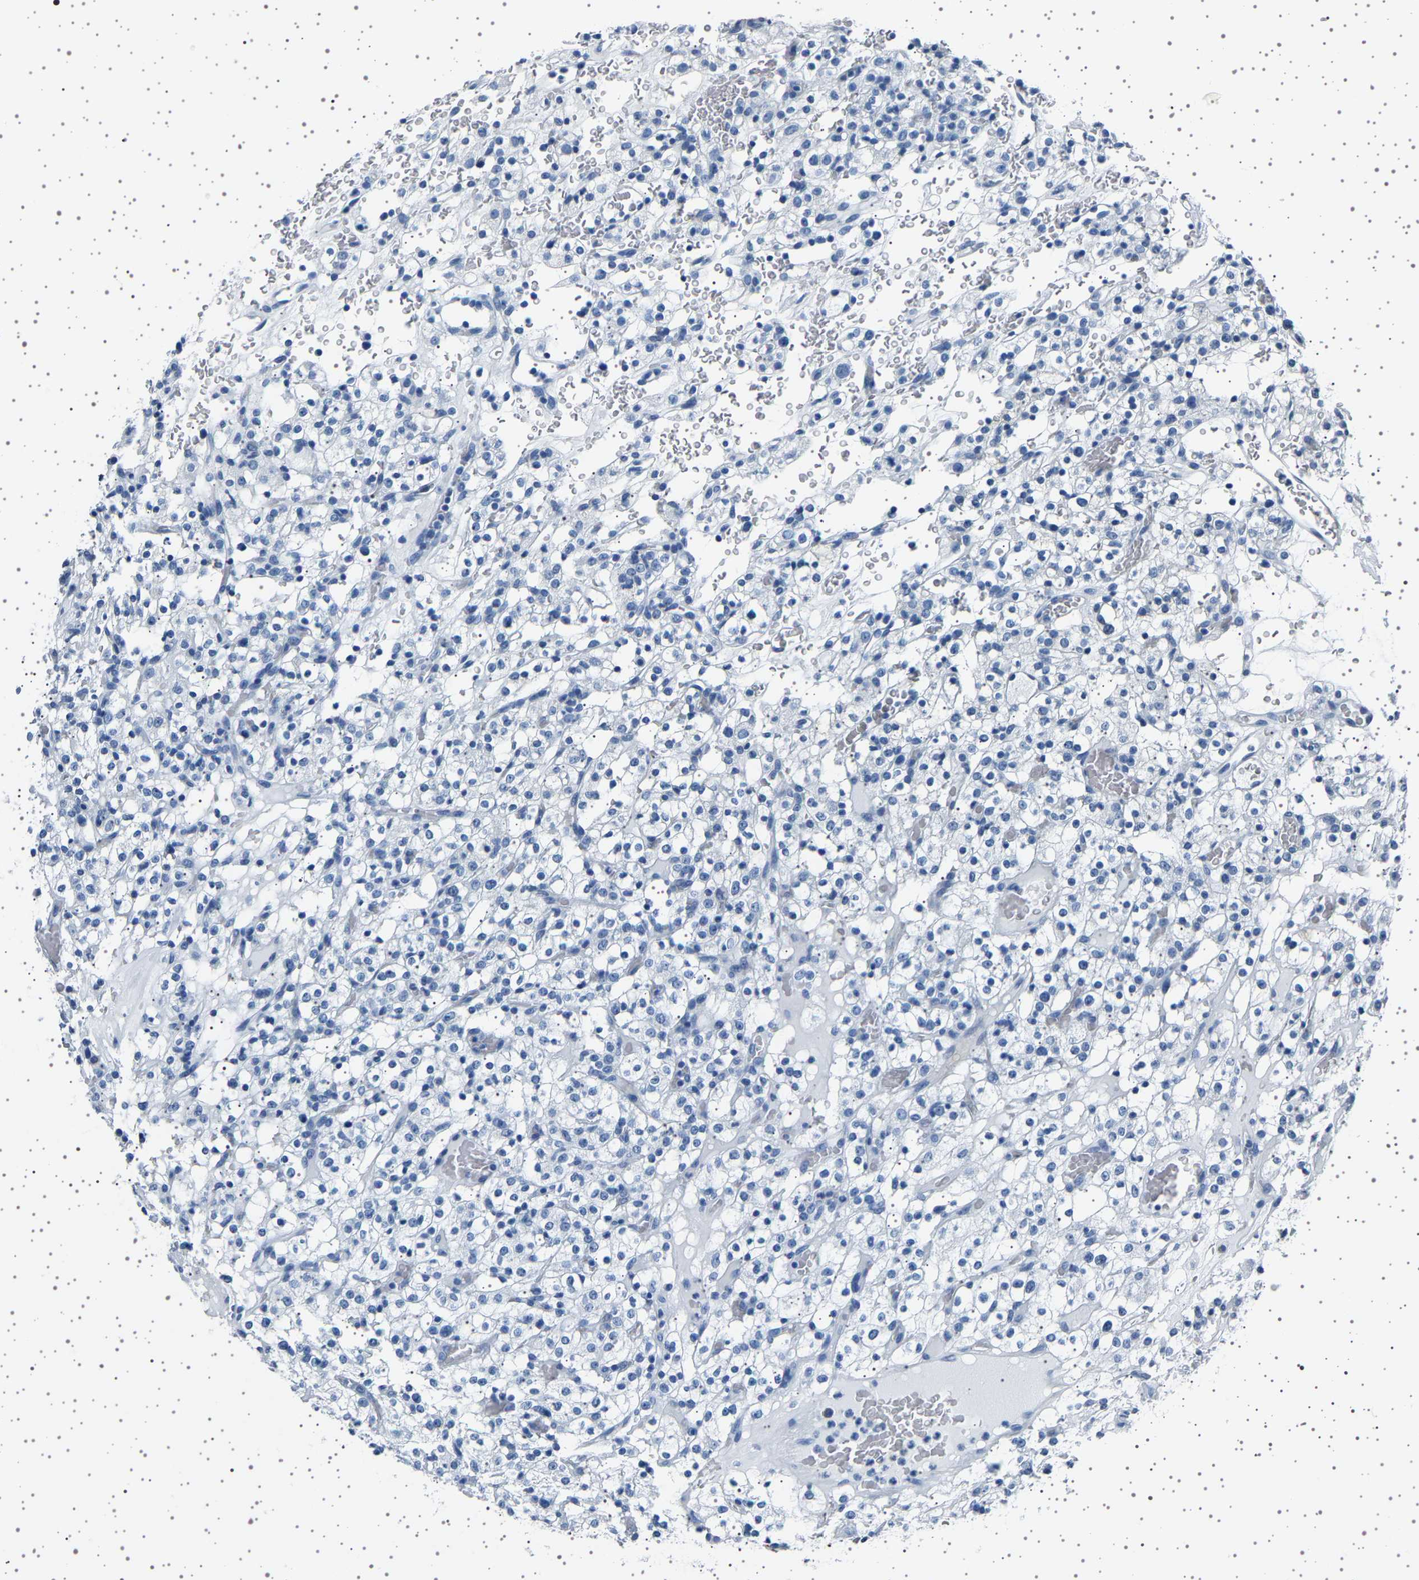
{"staining": {"intensity": "negative", "quantity": "none", "location": "none"}, "tissue": "renal cancer", "cell_type": "Tumor cells", "image_type": "cancer", "snomed": [{"axis": "morphology", "description": "Normal tissue, NOS"}, {"axis": "morphology", "description": "Adenocarcinoma, NOS"}, {"axis": "topography", "description": "Kidney"}], "caption": "IHC of human renal adenocarcinoma shows no staining in tumor cells.", "gene": "TFF3", "patient": {"sex": "female", "age": 72}}